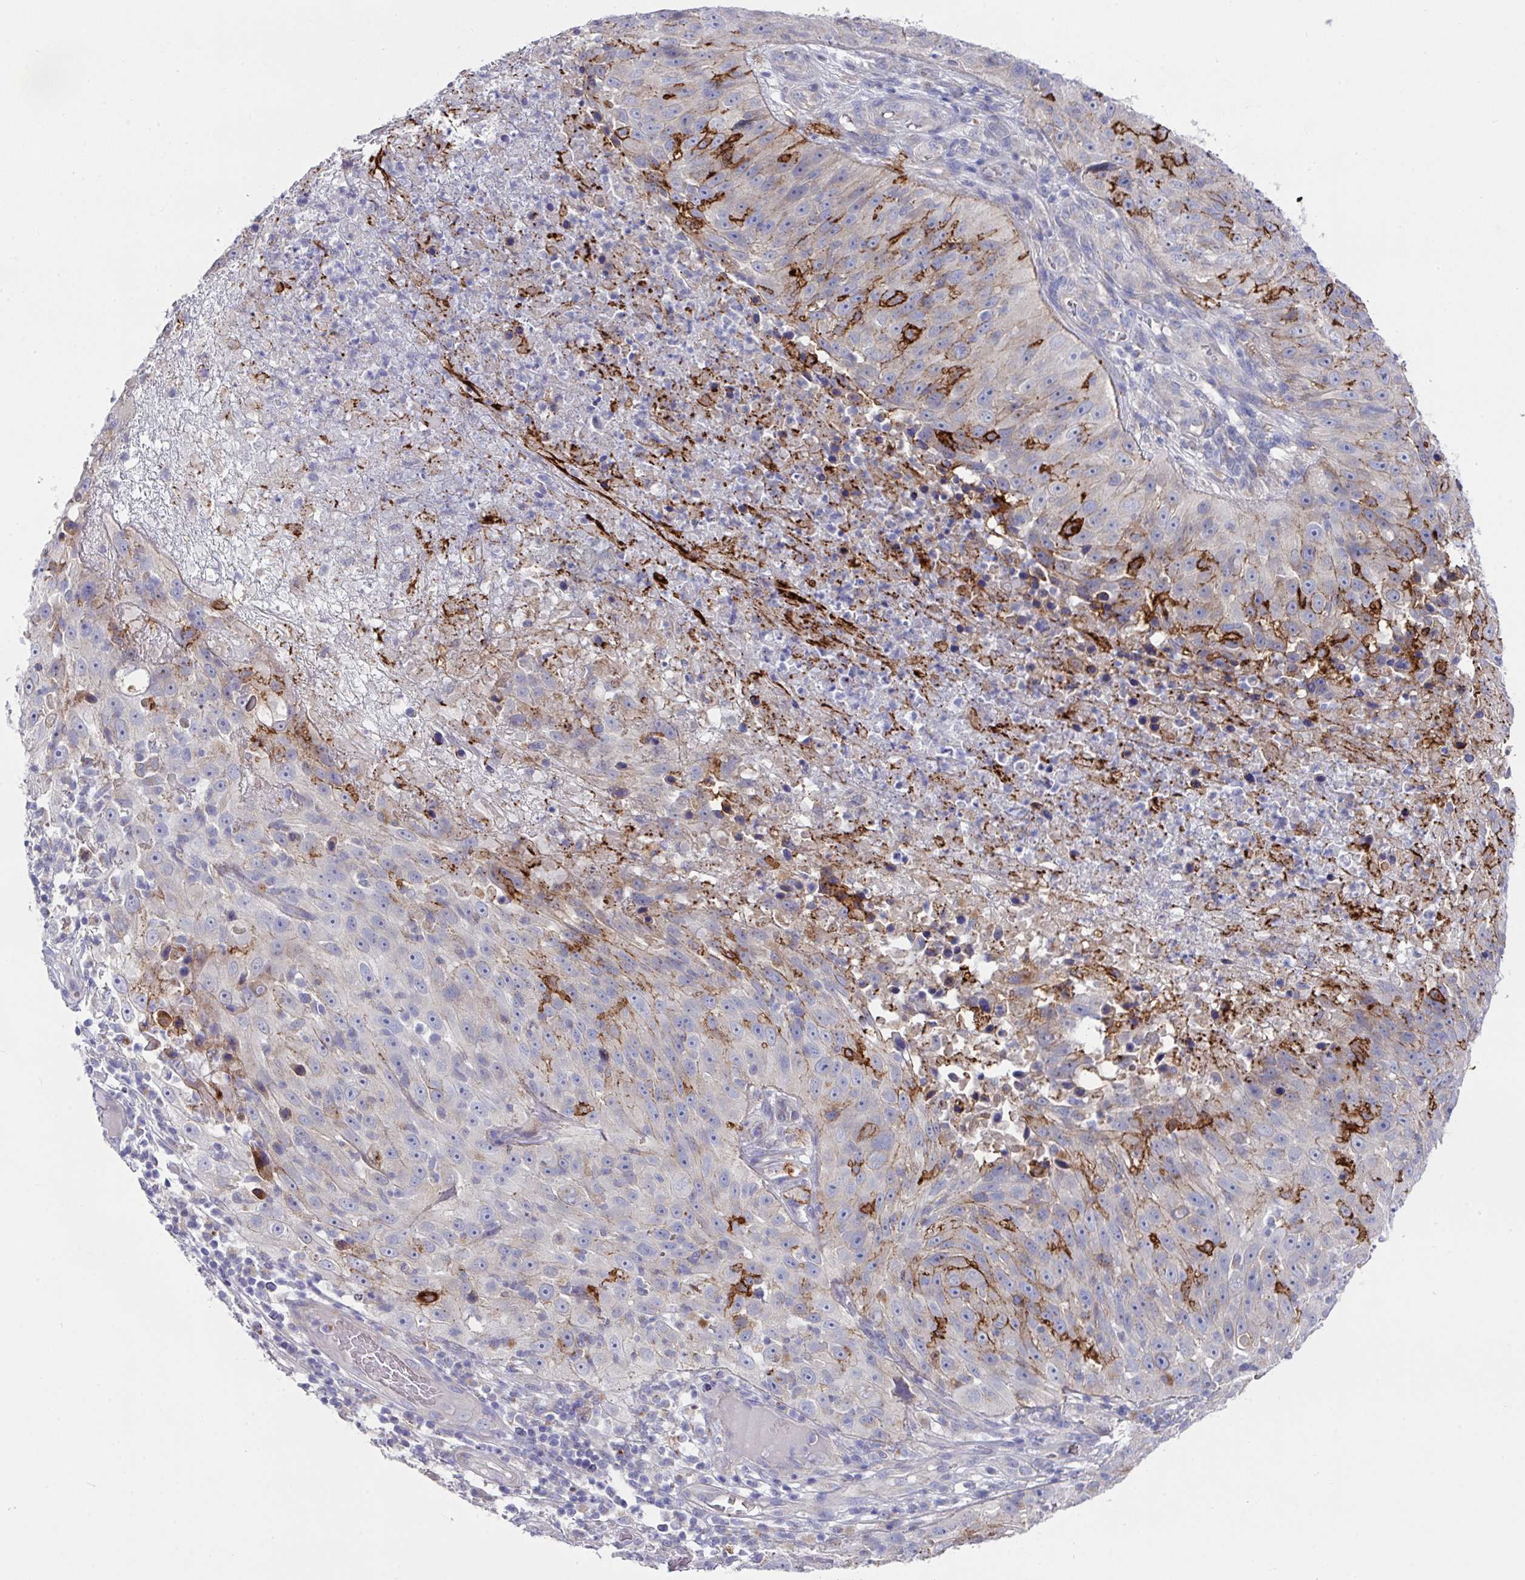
{"staining": {"intensity": "moderate", "quantity": "<25%", "location": "cytoplasmic/membranous"}, "tissue": "skin cancer", "cell_type": "Tumor cells", "image_type": "cancer", "snomed": [{"axis": "morphology", "description": "Squamous cell carcinoma, NOS"}, {"axis": "topography", "description": "Skin"}], "caption": "Brown immunohistochemical staining in human skin cancer (squamous cell carcinoma) demonstrates moderate cytoplasmic/membranous expression in approximately <25% of tumor cells.", "gene": "CLDN1", "patient": {"sex": "female", "age": 87}}